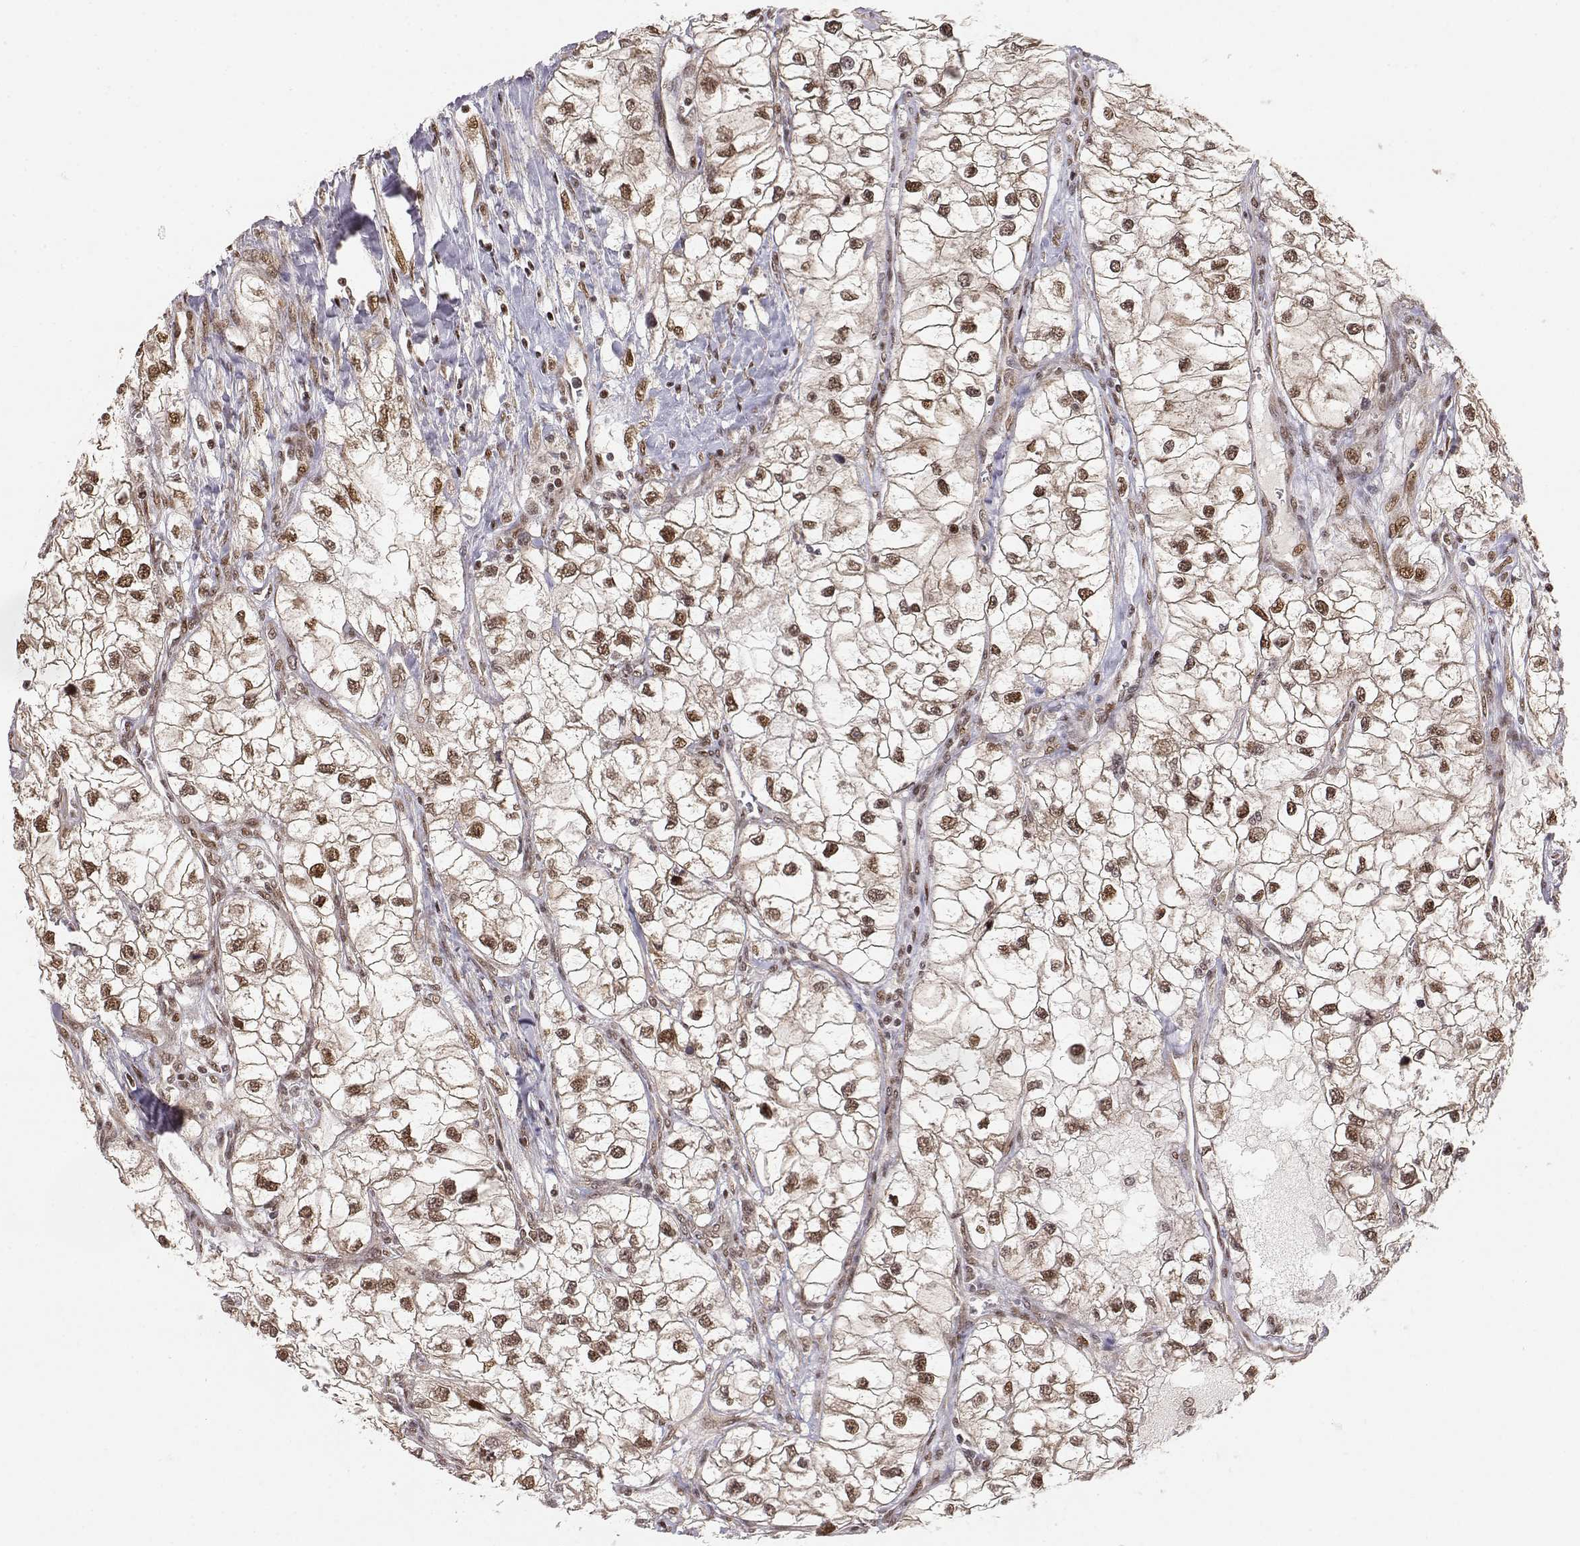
{"staining": {"intensity": "strong", "quantity": ">75%", "location": "nuclear"}, "tissue": "renal cancer", "cell_type": "Tumor cells", "image_type": "cancer", "snomed": [{"axis": "morphology", "description": "Adenocarcinoma, NOS"}, {"axis": "topography", "description": "Kidney"}], "caption": "The immunohistochemical stain labels strong nuclear positivity in tumor cells of renal adenocarcinoma tissue. The staining was performed using DAB (3,3'-diaminobenzidine) to visualize the protein expression in brown, while the nuclei were stained in blue with hematoxylin (Magnification: 20x).", "gene": "BRCA1", "patient": {"sex": "male", "age": 59}}